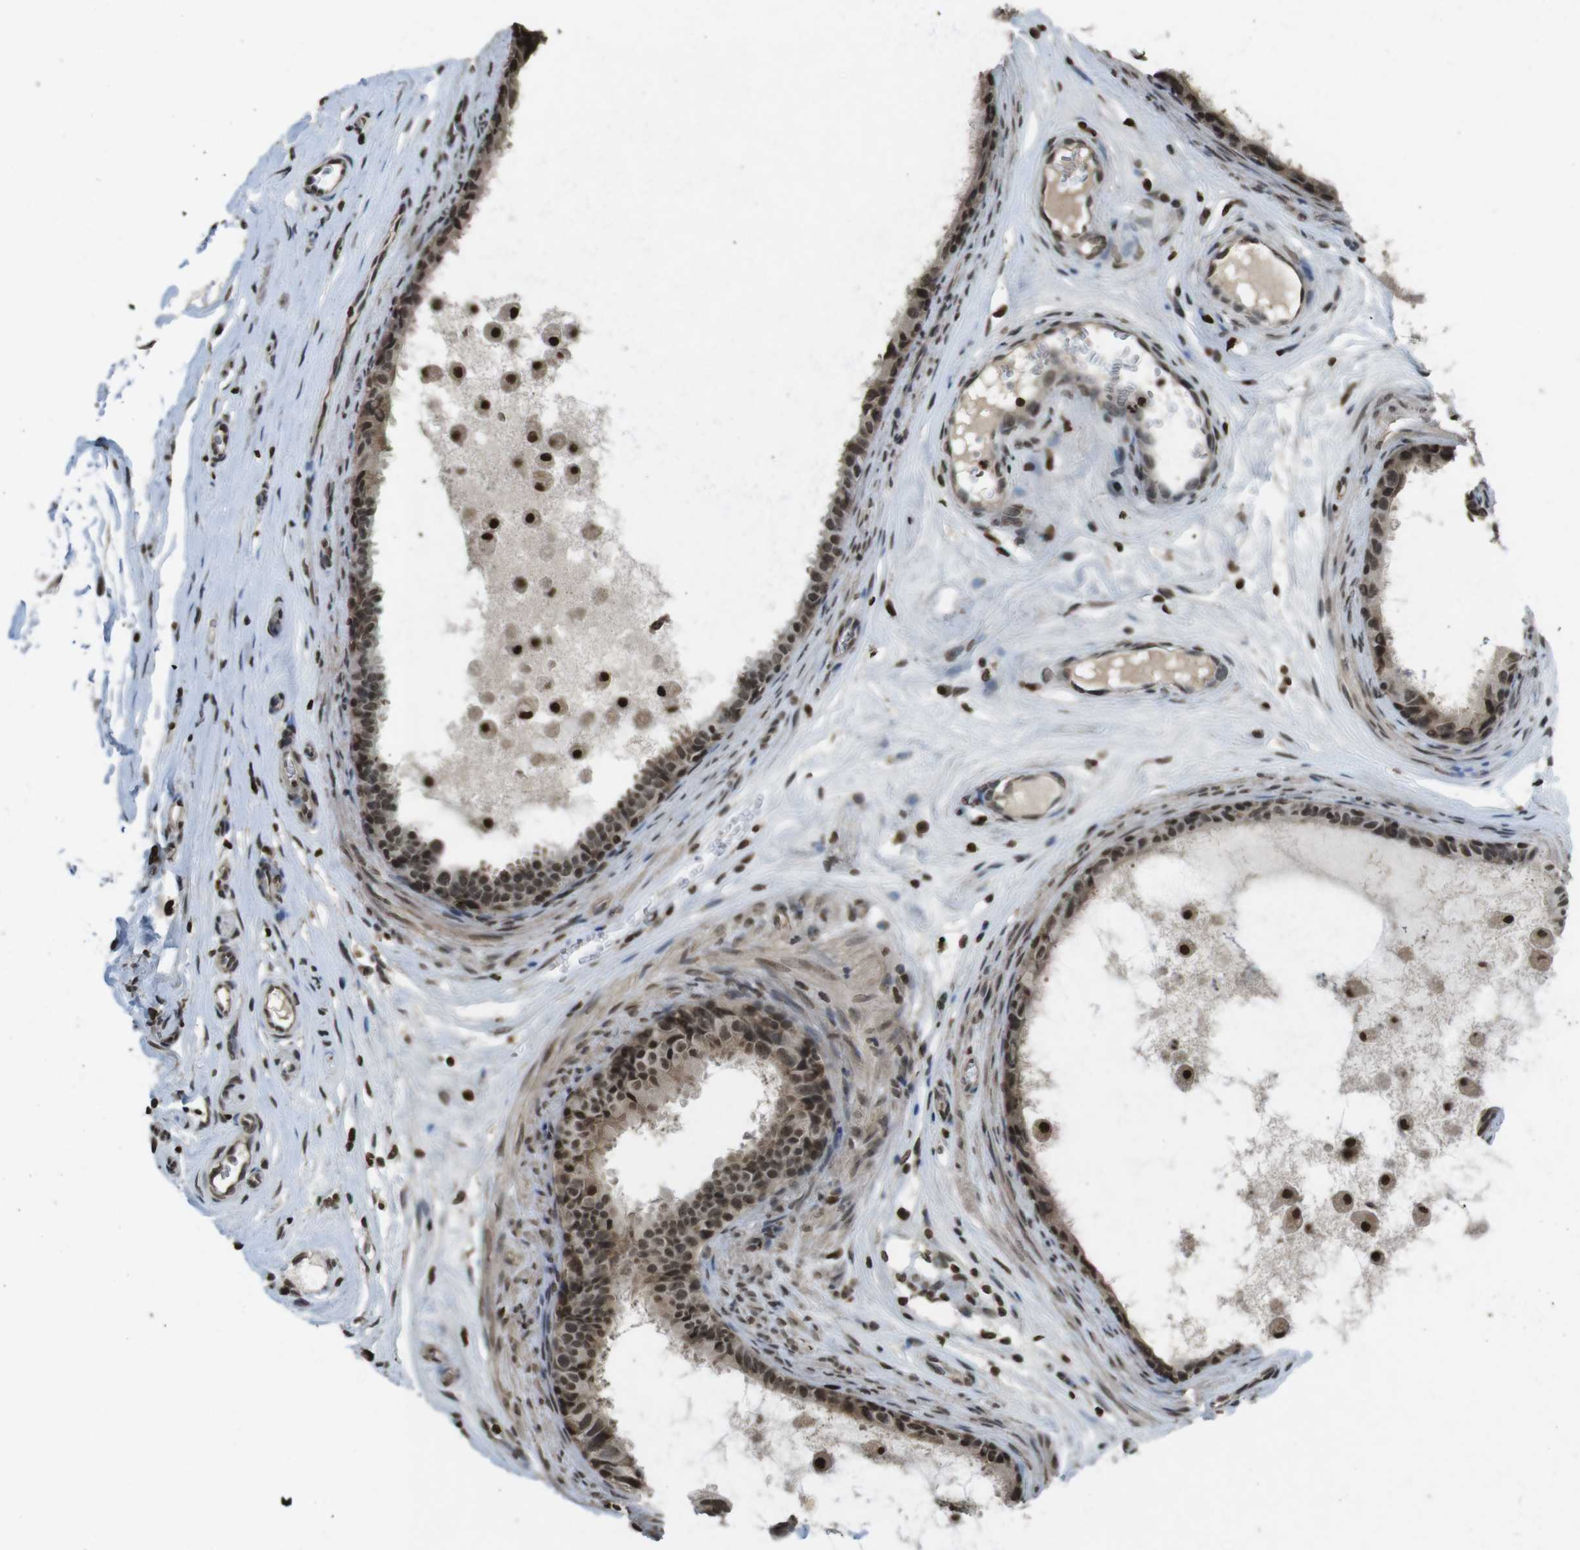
{"staining": {"intensity": "strong", "quantity": ">75%", "location": "nuclear"}, "tissue": "epididymis", "cell_type": "Glandular cells", "image_type": "normal", "snomed": [{"axis": "morphology", "description": "Normal tissue, NOS"}, {"axis": "morphology", "description": "Inflammation, NOS"}, {"axis": "topography", "description": "Epididymis"}], "caption": "Benign epididymis reveals strong nuclear positivity in about >75% of glandular cells The protein is stained brown, and the nuclei are stained in blue (DAB (3,3'-diaminobenzidine) IHC with brightfield microscopy, high magnification)..", "gene": "MAF", "patient": {"sex": "male", "age": 85}}